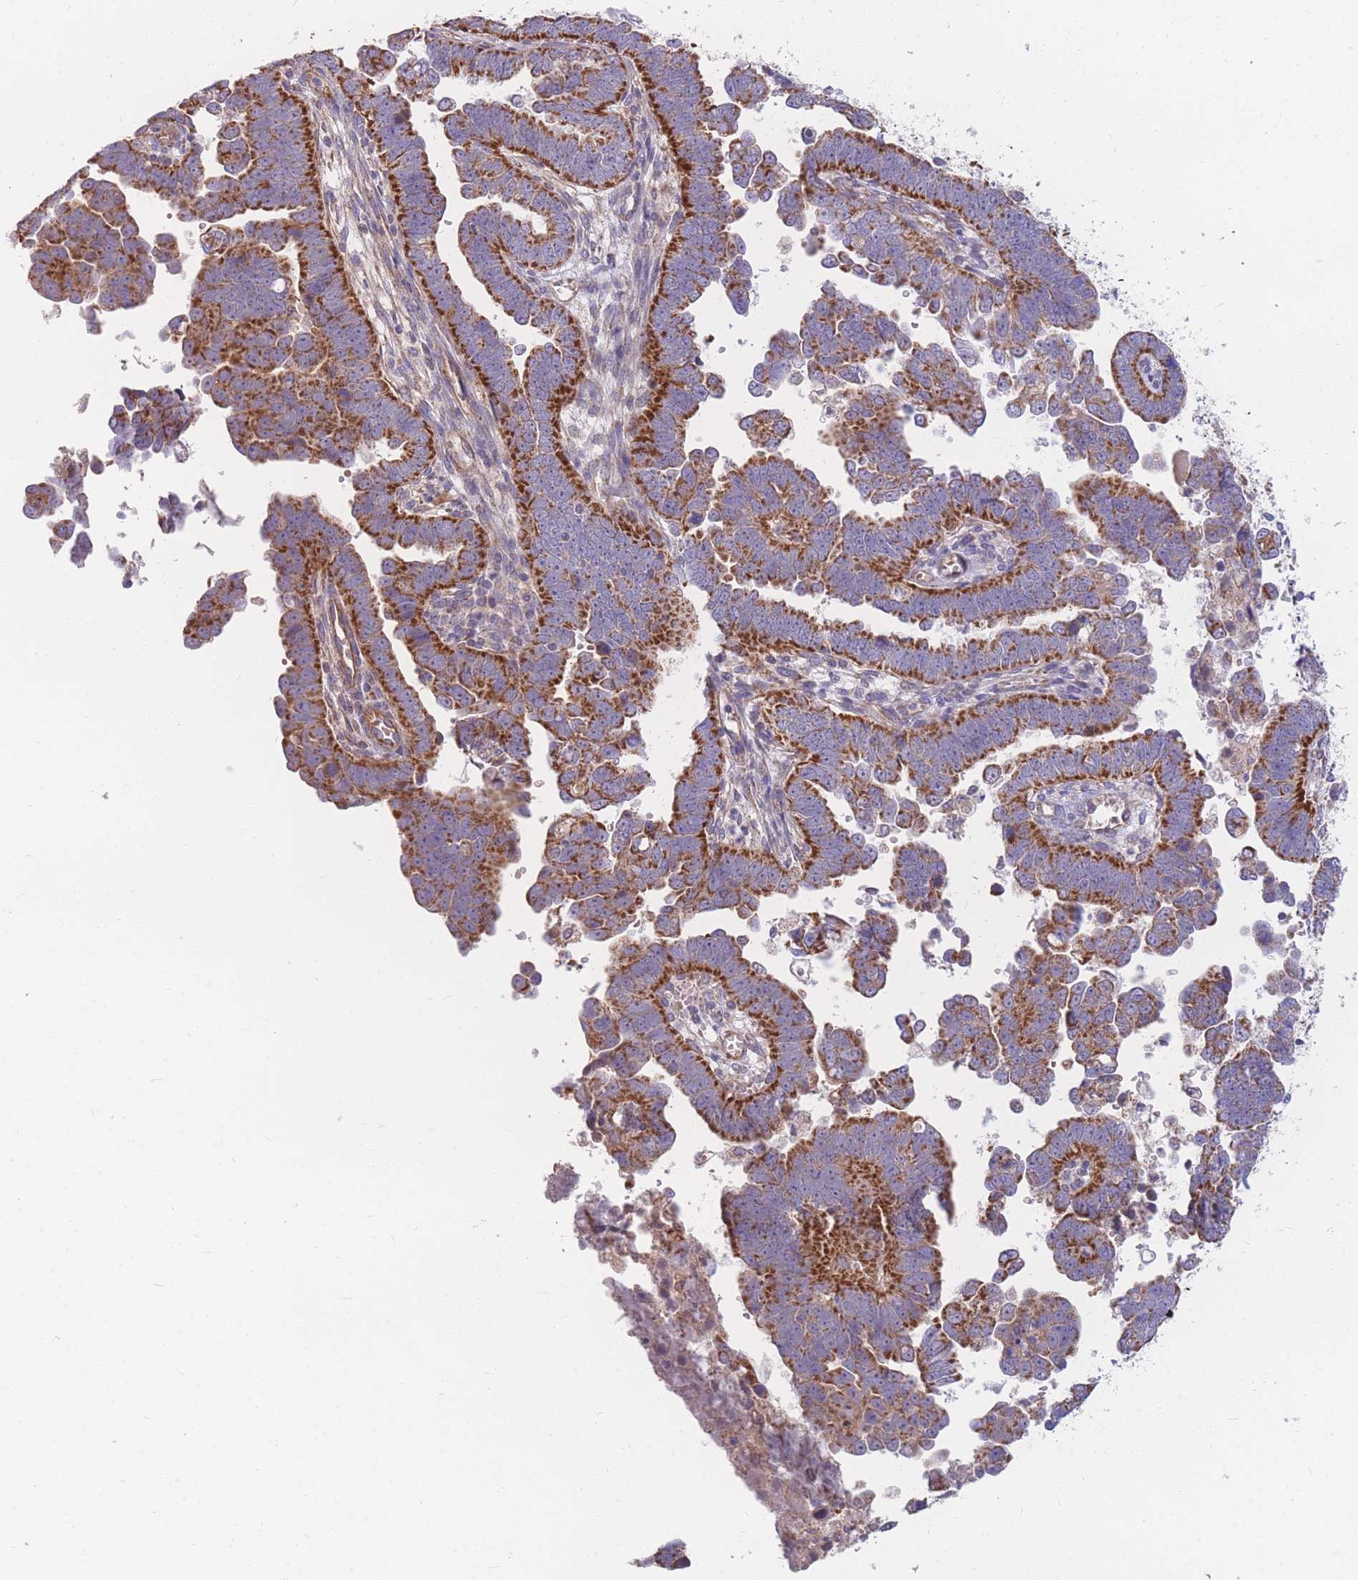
{"staining": {"intensity": "strong", "quantity": ">75%", "location": "cytoplasmic/membranous"}, "tissue": "endometrial cancer", "cell_type": "Tumor cells", "image_type": "cancer", "snomed": [{"axis": "morphology", "description": "Adenocarcinoma, NOS"}, {"axis": "topography", "description": "Endometrium"}], "caption": "IHC photomicrograph of endometrial cancer stained for a protein (brown), which displays high levels of strong cytoplasmic/membranous expression in approximately >75% of tumor cells.", "gene": "MRPS9", "patient": {"sex": "female", "age": 75}}